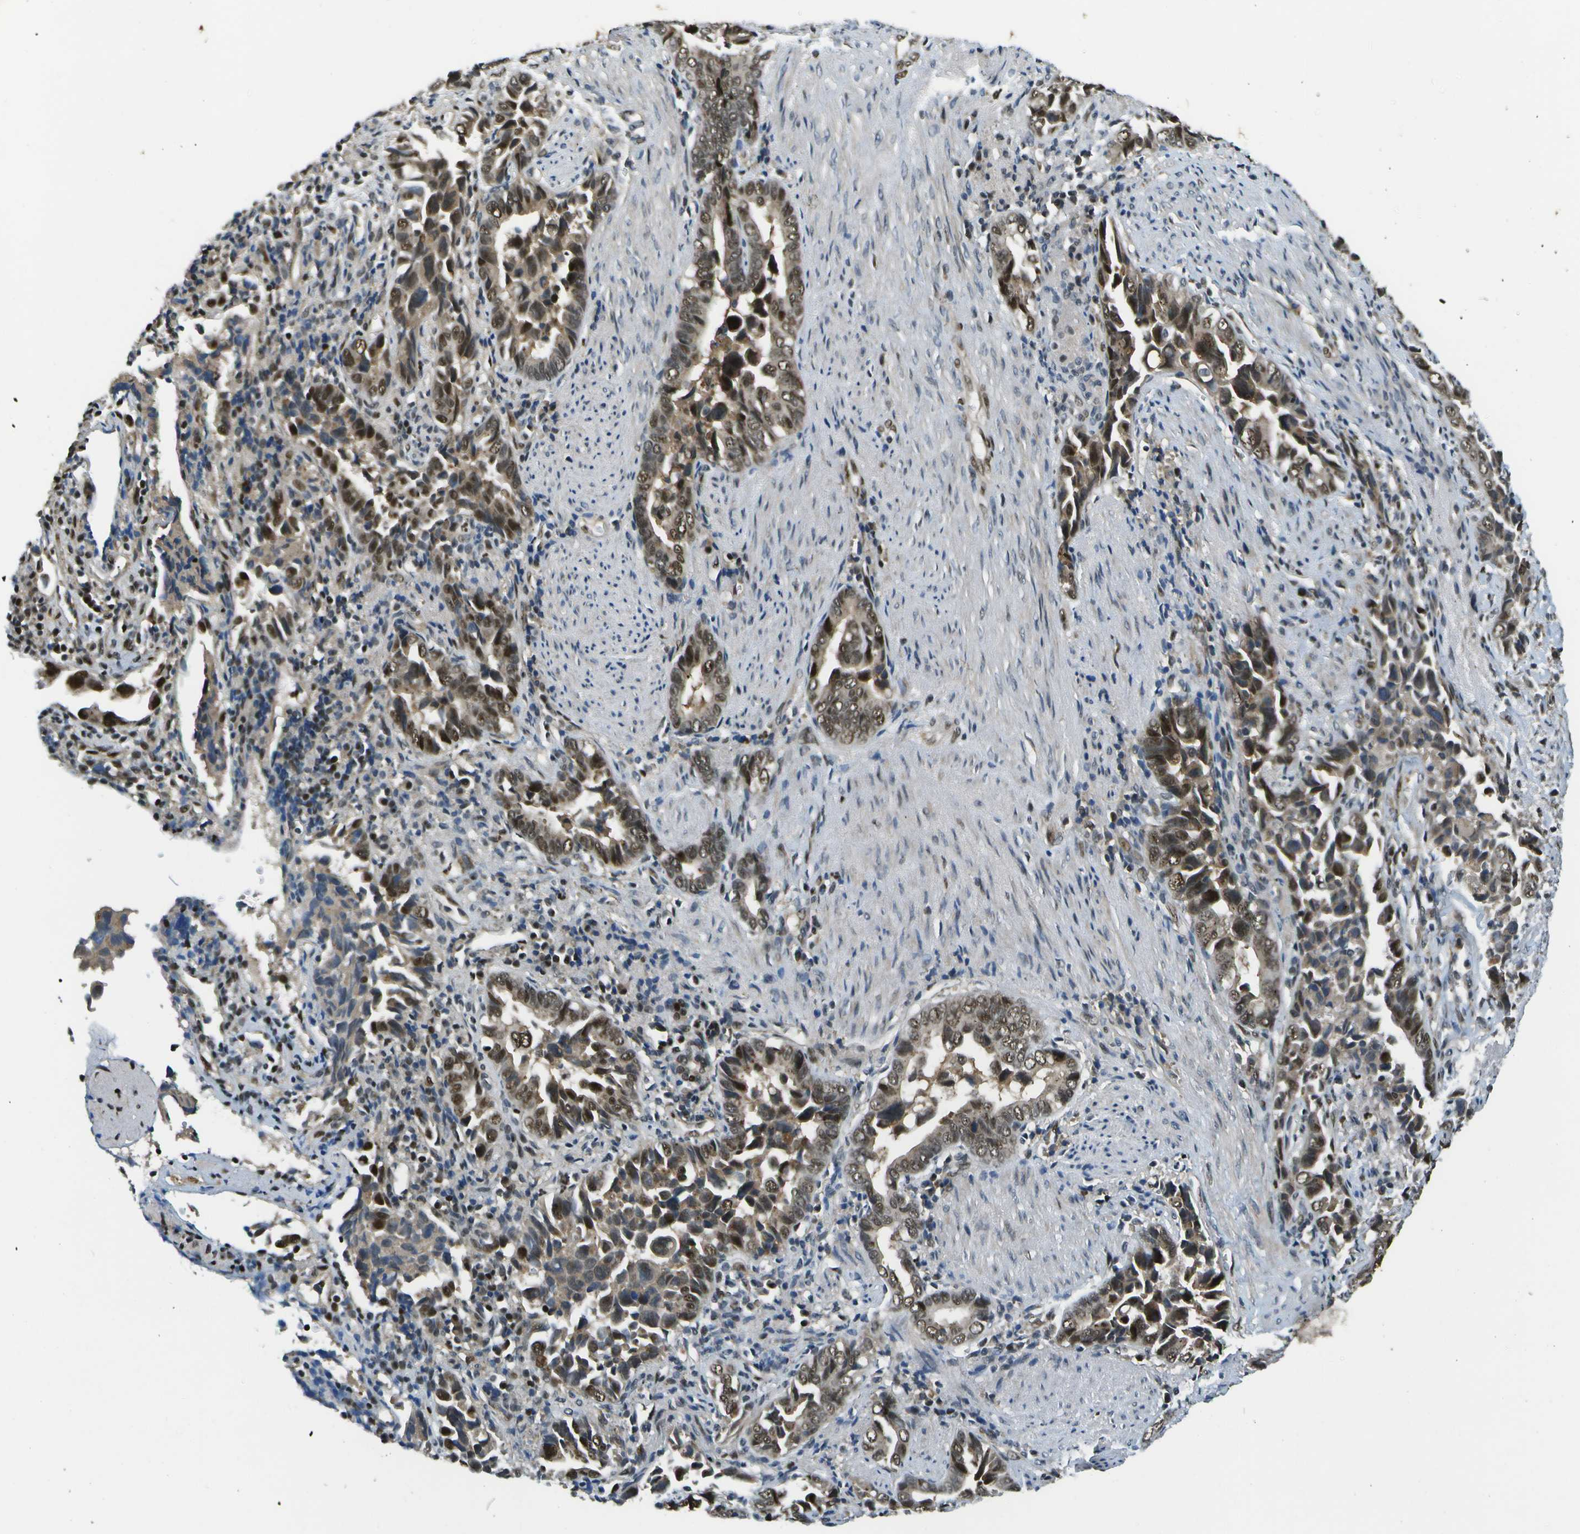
{"staining": {"intensity": "moderate", "quantity": ">75%", "location": "cytoplasmic/membranous,nuclear"}, "tissue": "liver cancer", "cell_type": "Tumor cells", "image_type": "cancer", "snomed": [{"axis": "morphology", "description": "Cholangiocarcinoma"}, {"axis": "topography", "description": "Liver"}], "caption": "Liver cancer (cholangiocarcinoma) tissue demonstrates moderate cytoplasmic/membranous and nuclear staining in approximately >75% of tumor cells, visualized by immunohistochemistry.", "gene": "GANC", "patient": {"sex": "female", "age": 79}}